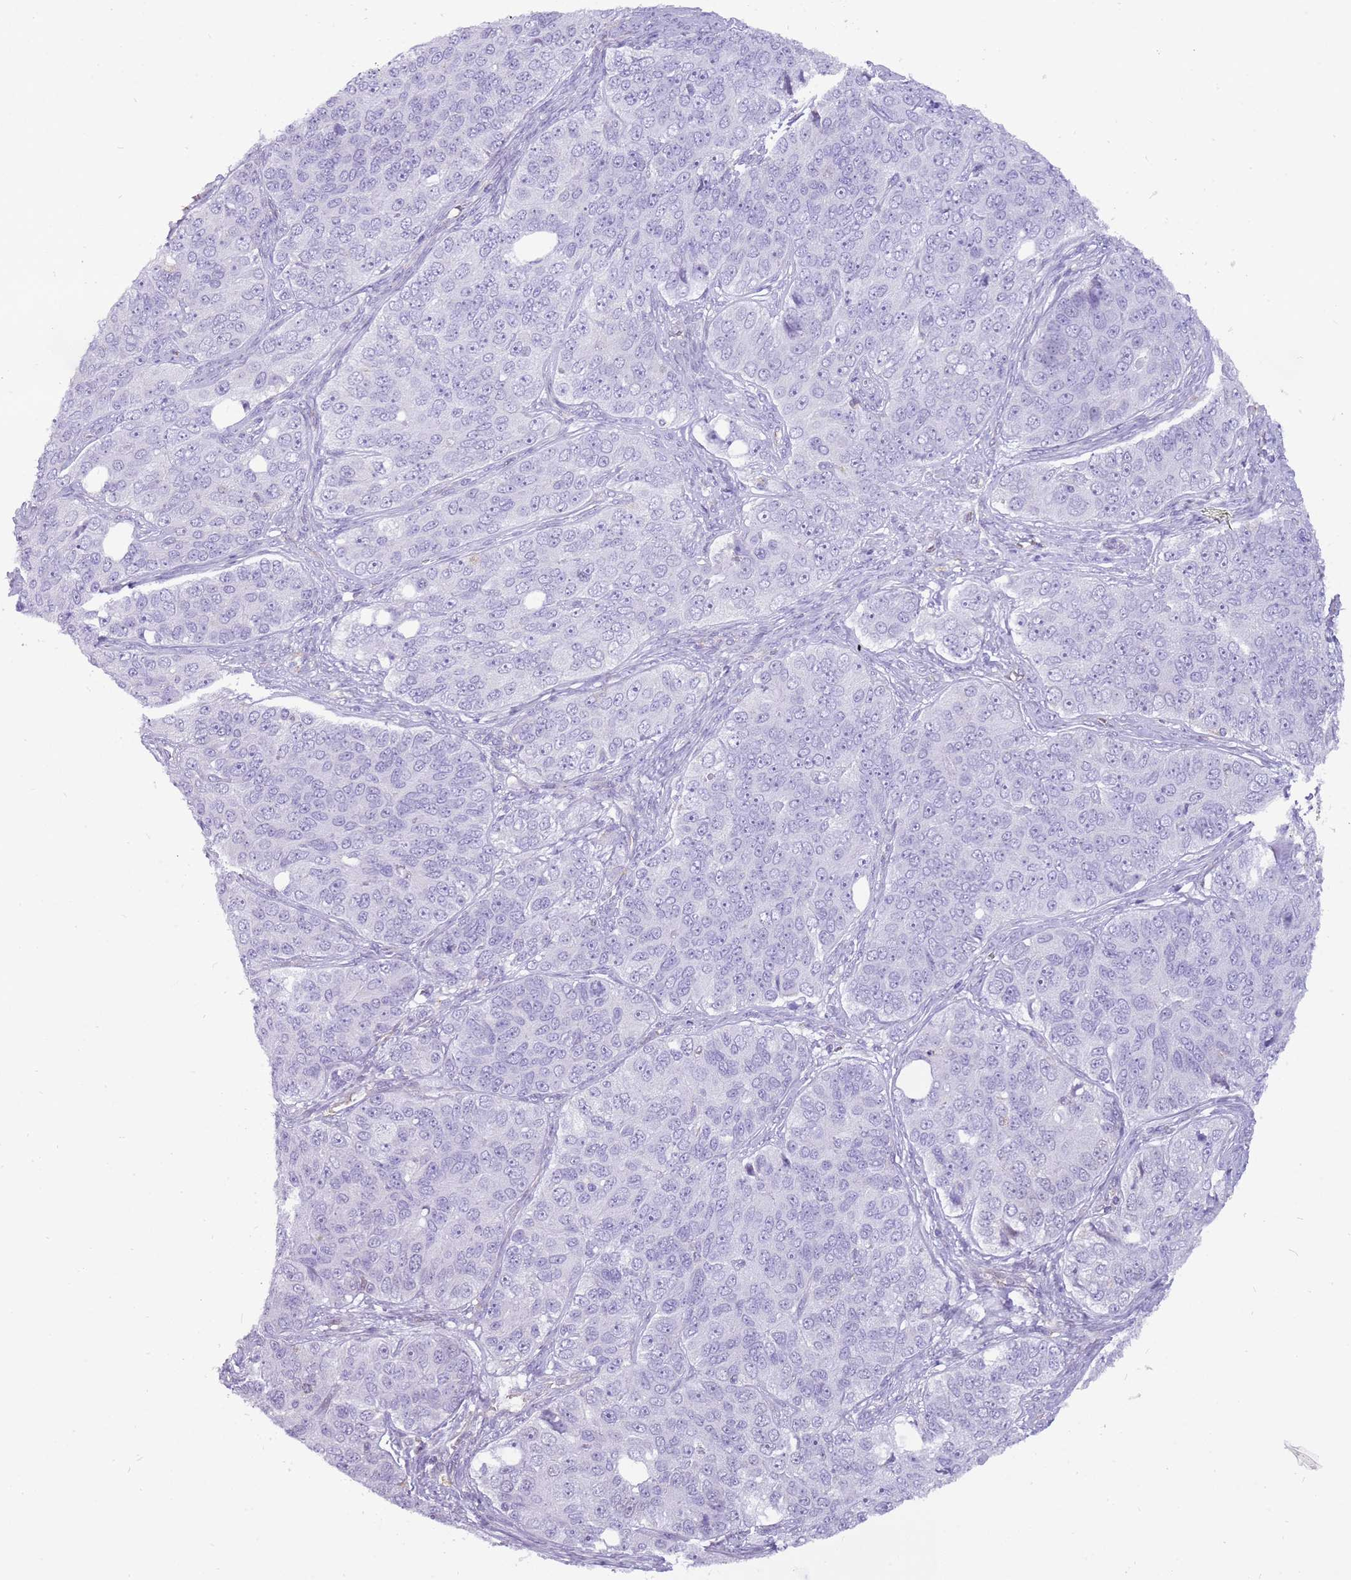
{"staining": {"intensity": "negative", "quantity": "none", "location": "none"}, "tissue": "ovarian cancer", "cell_type": "Tumor cells", "image_type": "cancer", "snomed": [{"axis": "morphology", "description": "Carcinoma, endometroid"}, {"axis": "topography", "description": "Ovary"}], "caption": "IHC micrograph of neoplastic tissue: human ovarian cancer stained with DAB (3,3'-diaminobenzidine) displays no significant protein expression in tumor cells. The staining is performed using DAB (3,3'-diaminobenzidine) brown chromogen with nuclei counter-stained in using hematoxylin.", "gene": "PCNX1", "patient": {"sex": "female", "age": 51}}